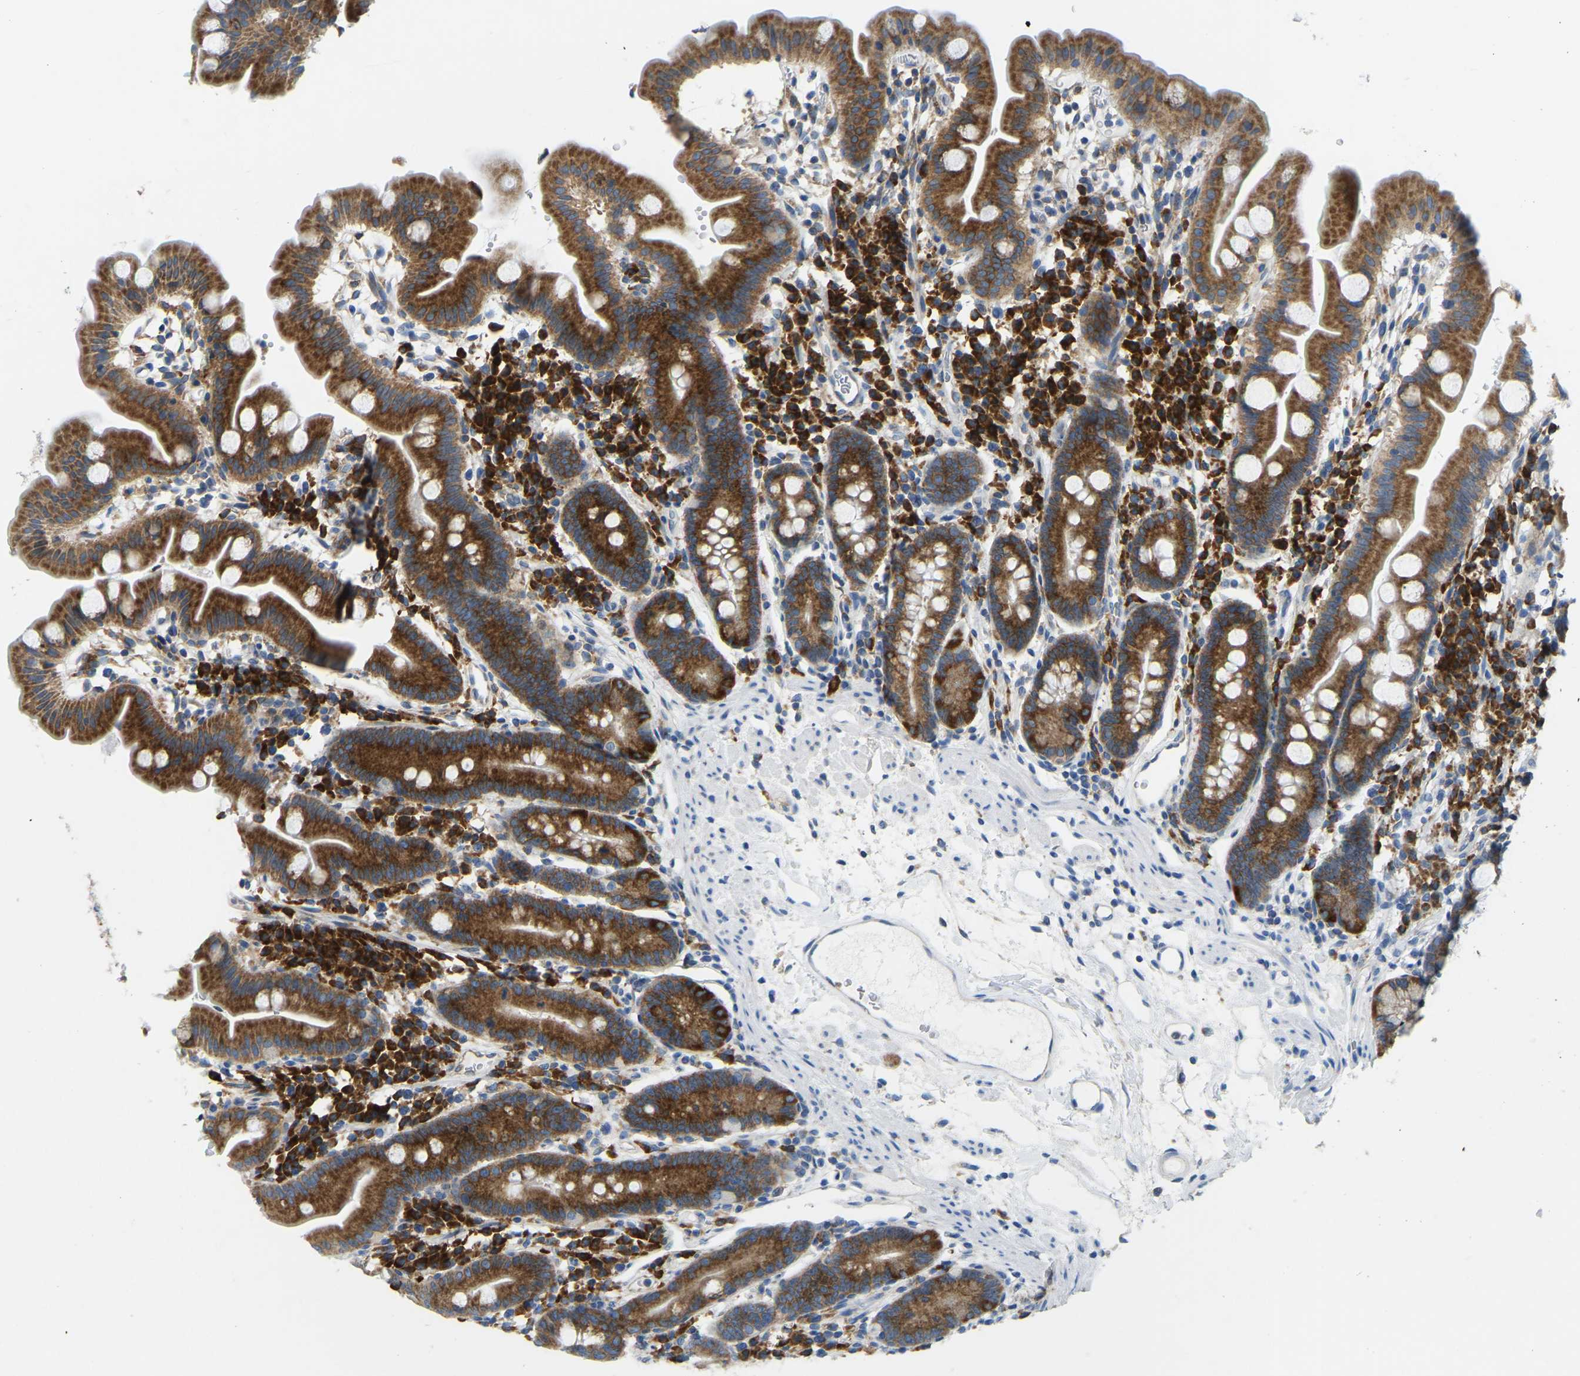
{"staining": {"intensity": "strong", "quantity": ">75%", "location": "cytoplasmic/membranous"}, "tissue": "duodenum", "cell_type": "Glandular cells", "image_type": "normal", "snomed": [{"axis": "morphology", "description": "Normal tissue, NOS"}, {"axis": "topography", "description": "Duodenum"}], "caption": "The micrograph reveals immunohistochemical staining of unremarkable duodenum. There is strong cytoplasmic/membranous staining is present in about >75% of glandular cells. The protein is shown in brown color, while the nuclei are stained blue.", "gene": "SND1", "patient": {"sex": "male", "age": 50}}